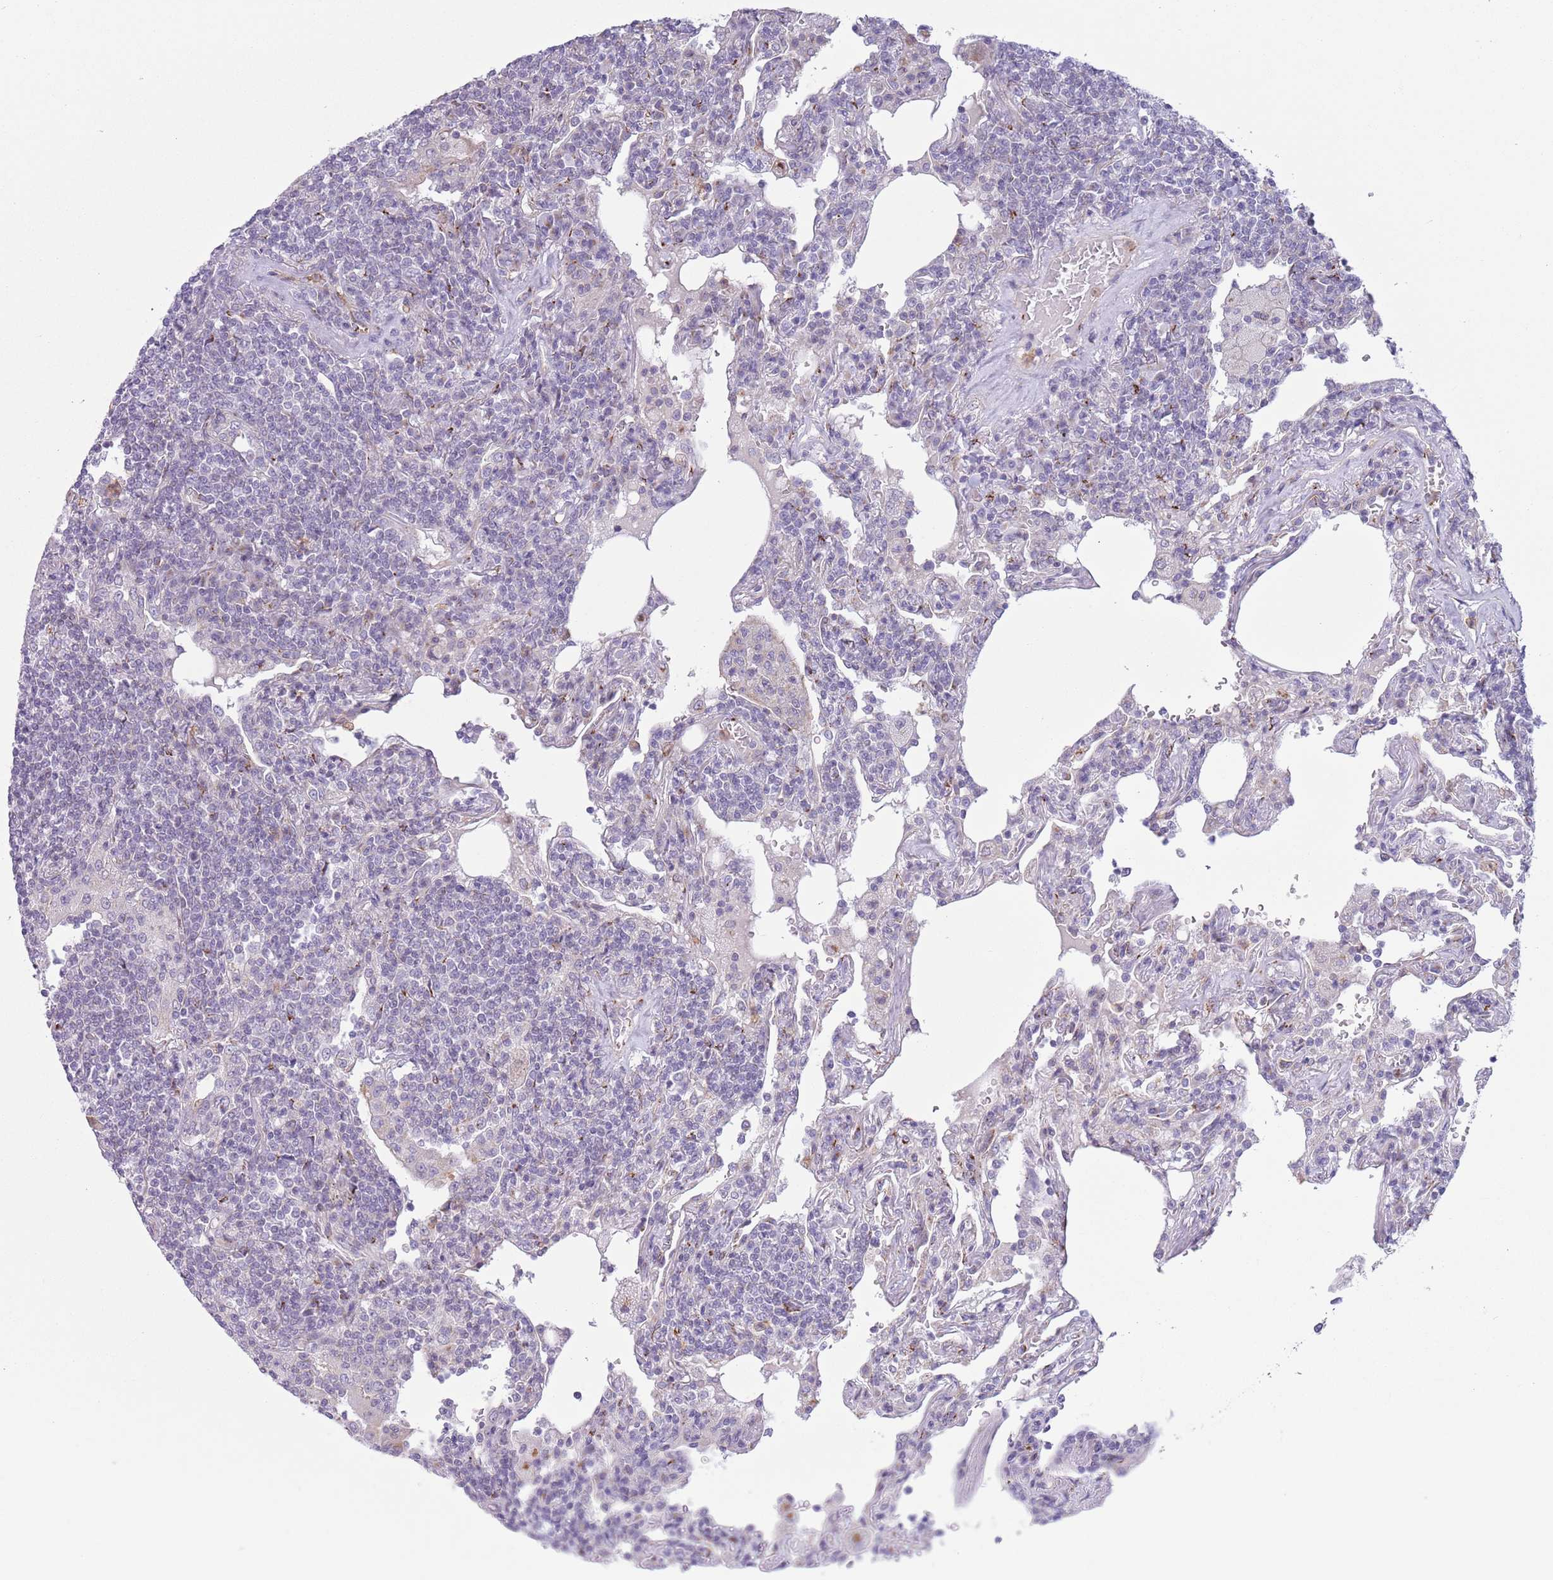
{"staining": {"intensity": "negative", "quantity": "none", "location": "none"}, "tissue": "lymphoma", "cell_type": "Tumor cells", "image_type": "cancer", "snomed": [{"axis": "morphology", "description": "Malignant lymphoma, non-Hodgkin's type, Low grade"}, {"axis": "topography", "description": "Lung"}], "caption": "Image shows no significant protein positivity in tumor cells of lymphoma.", "gene": "C20orf96", "patient": {"sex": "female", "age": 71}}